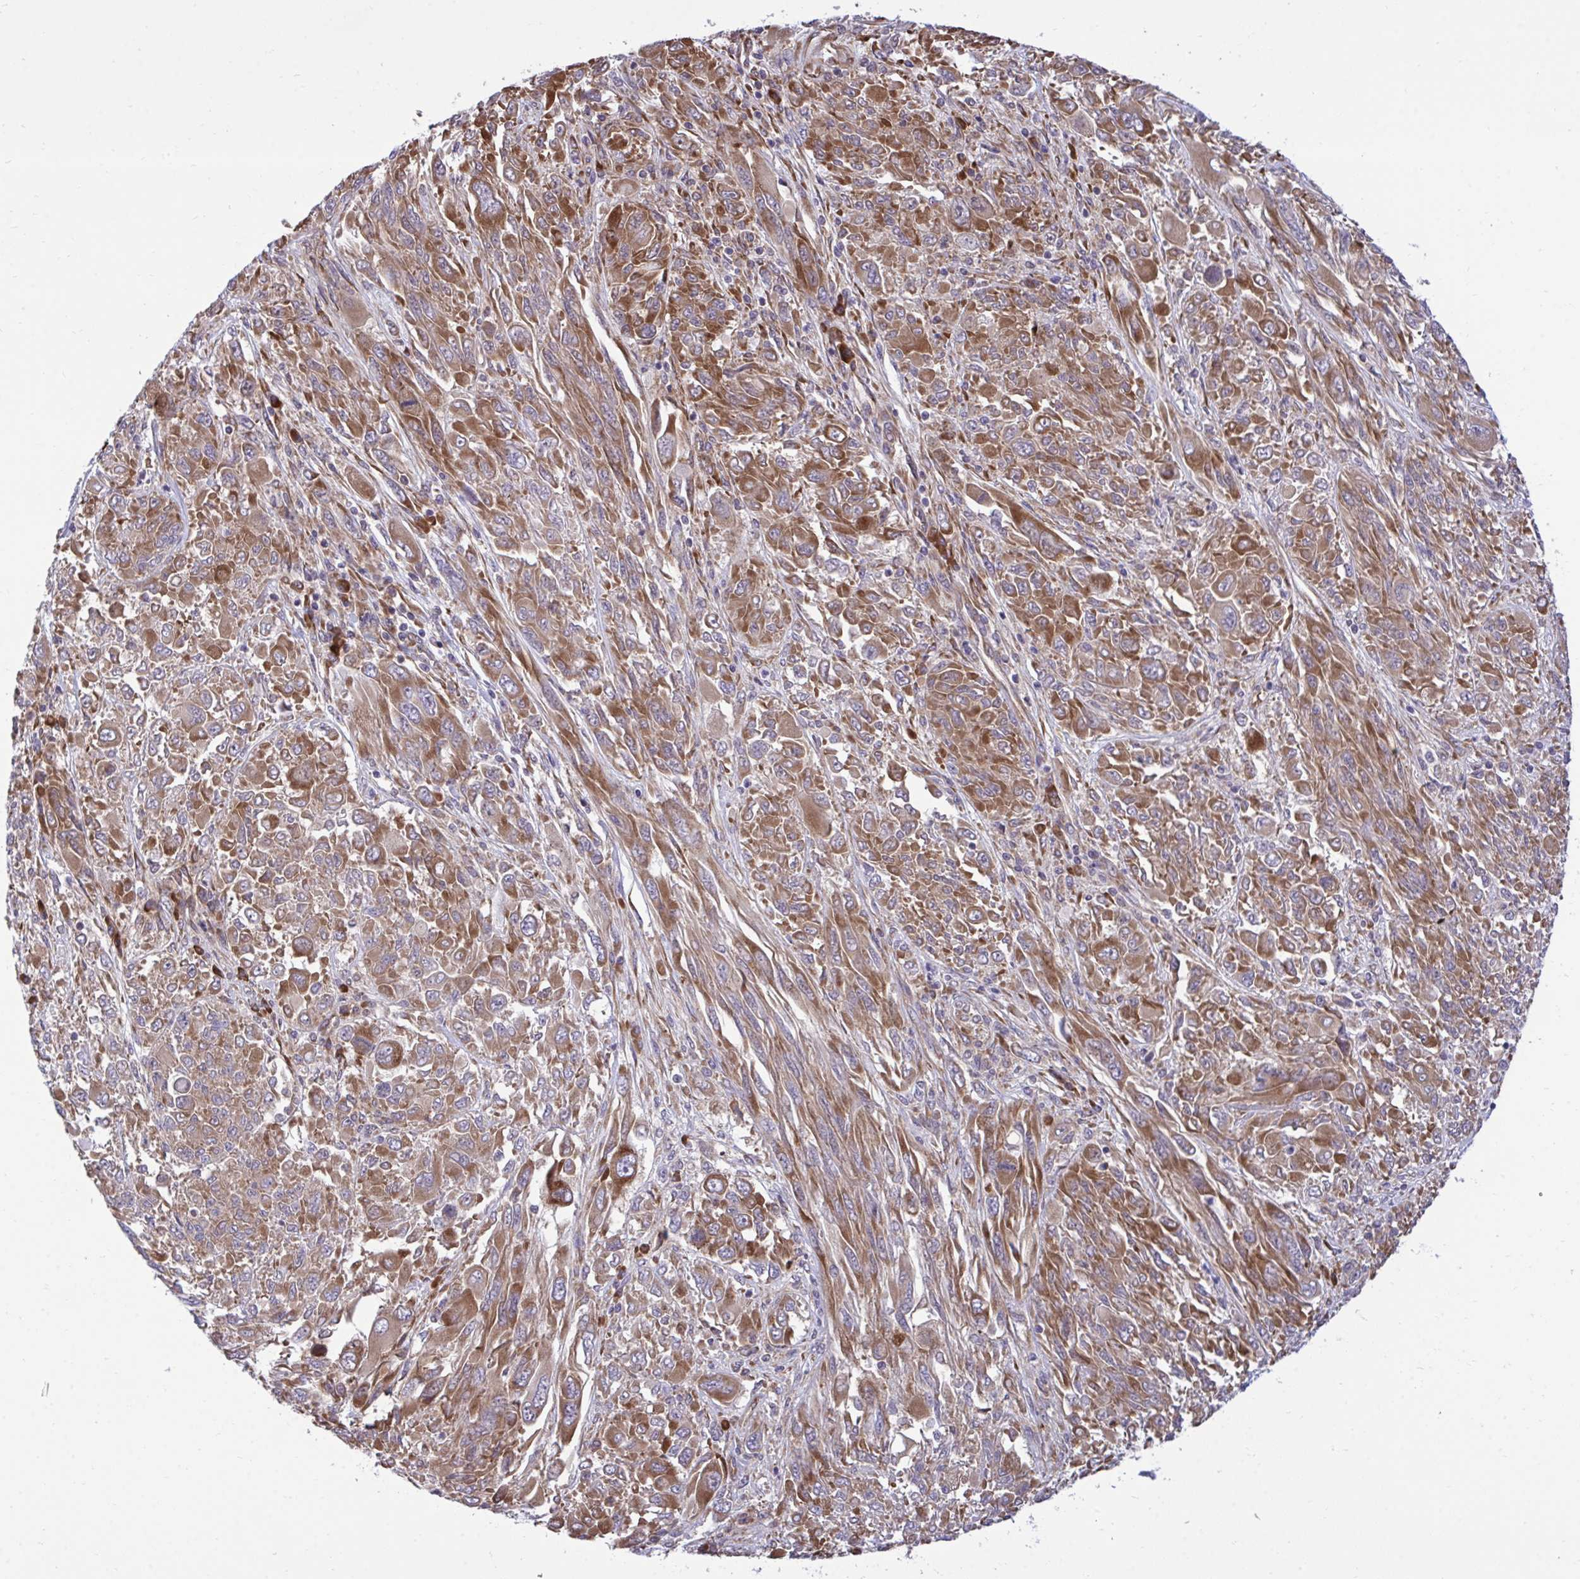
{"staining": {"intensity": "moderate", "quantity": ">75%", "location": "cytoplasmic/membranous"}, "tissue": "melanoma", "cell_type": "Tumor cells", "image_type": "cancer", "snomed": [{"axis": "morphology", "description": "Malignant melanoma, NOS"}, {"axis": "topography", "description": "Skin"}], "caption": "Human malignant melanoma stained for a protein (brown) exhibits moderate cytoplasmic/membranous positive expression in about >75% of tumor cells.", "gene": "RPS15", "patient": {"sex": "female", "age": 91}}